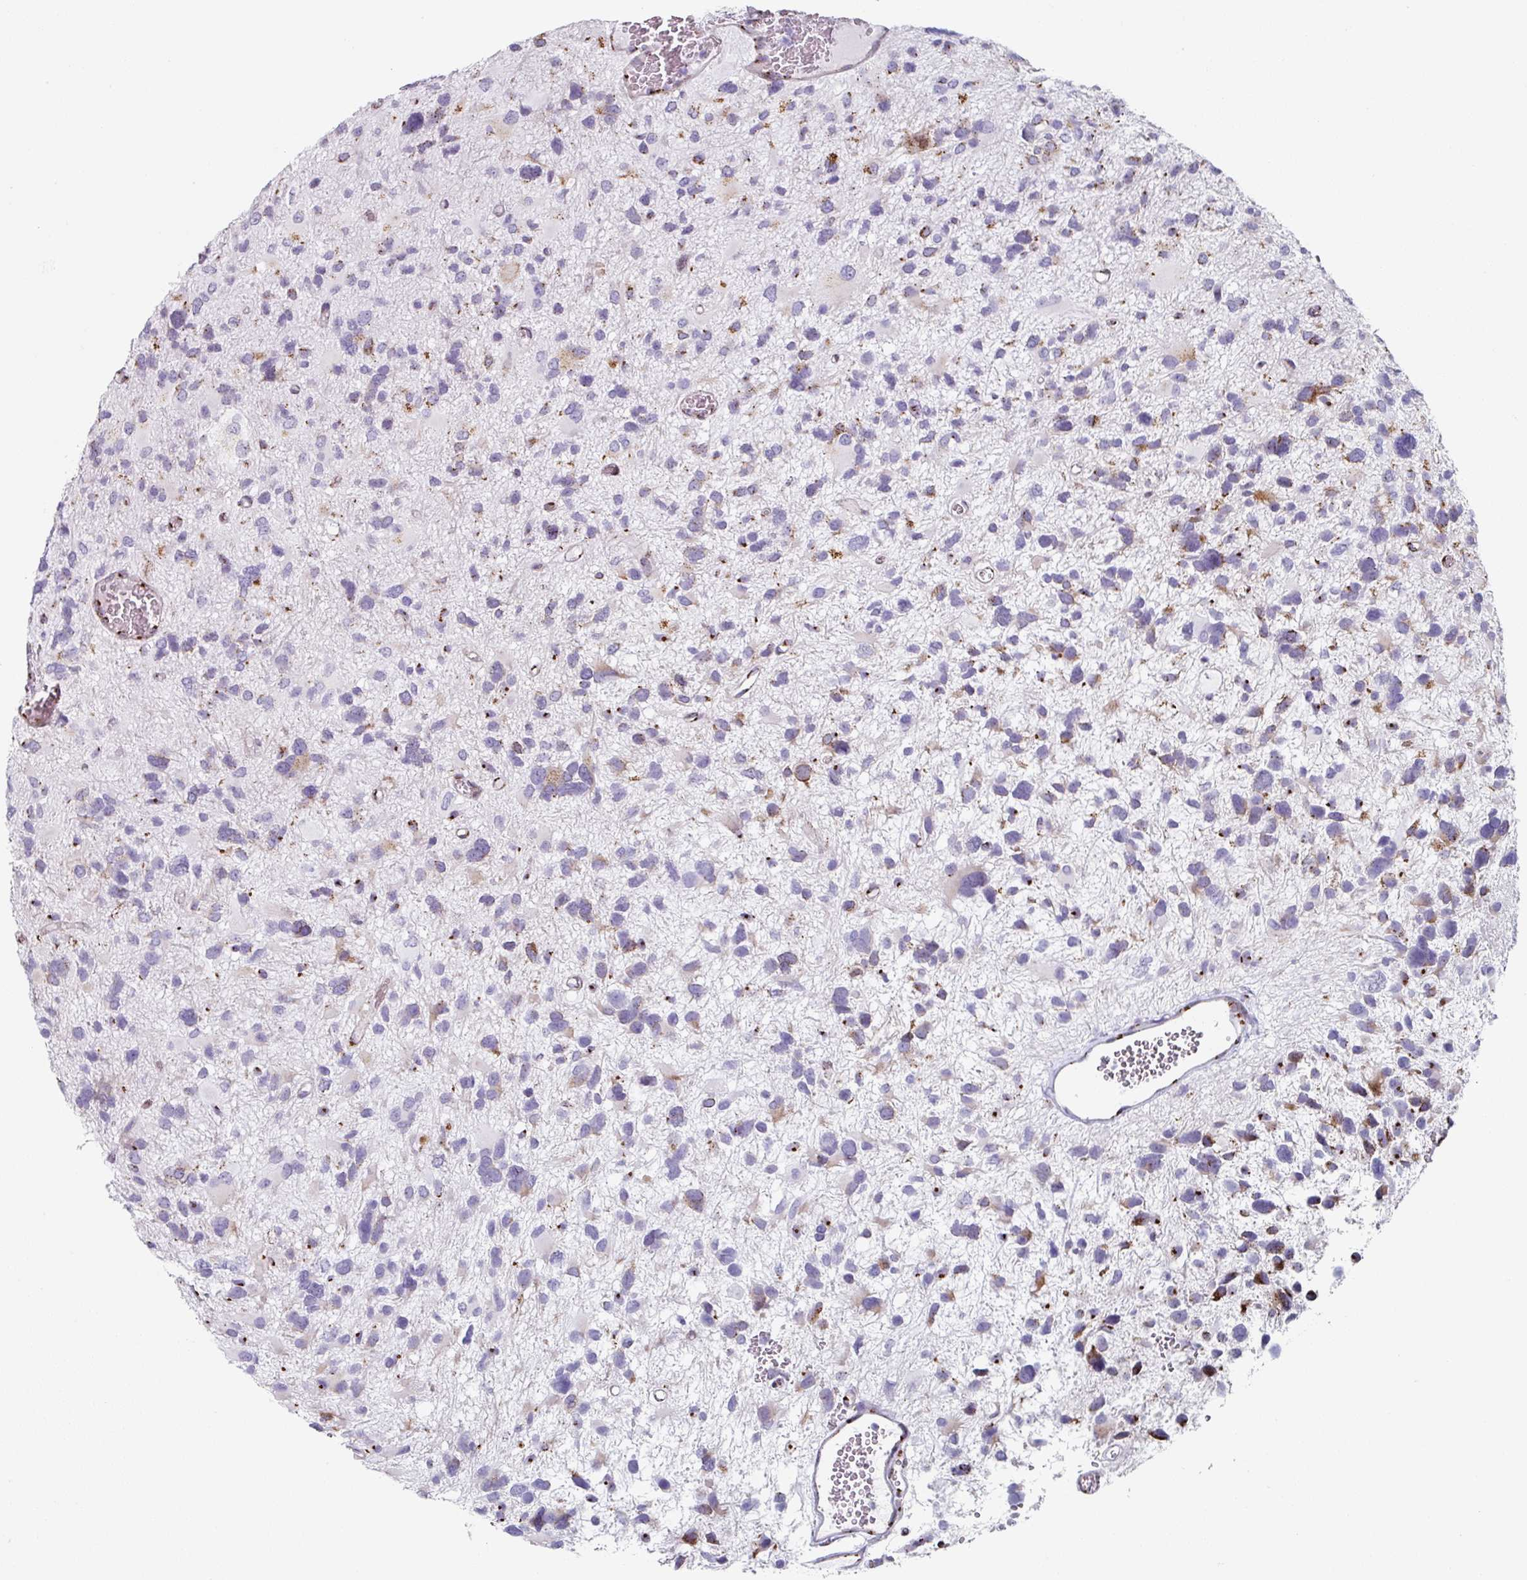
{"staining": {"intensity": "strong", "quantity": "<25%", "location": "cytoplasmic/membranous"}, "tissue": "glioma", "cell_type": "Tumor cells", "image_type": "cancer", "snomed": [{"axis": "morphology", "description": "Glioma, malignant, High grade"}, {"axis": "topography", "description": "Brain"}], "caption": "Immunohistochemical staining of human malignant high-grade glioma reveals medium levels of strong cytoplasmic/membranous staining in about <25% of tumor cells. (brown staining indicates protein expression, while blue staining denotes nuclei).", "gene": "CCDC85B", "patient": {"sex": "female", "age": 11}}